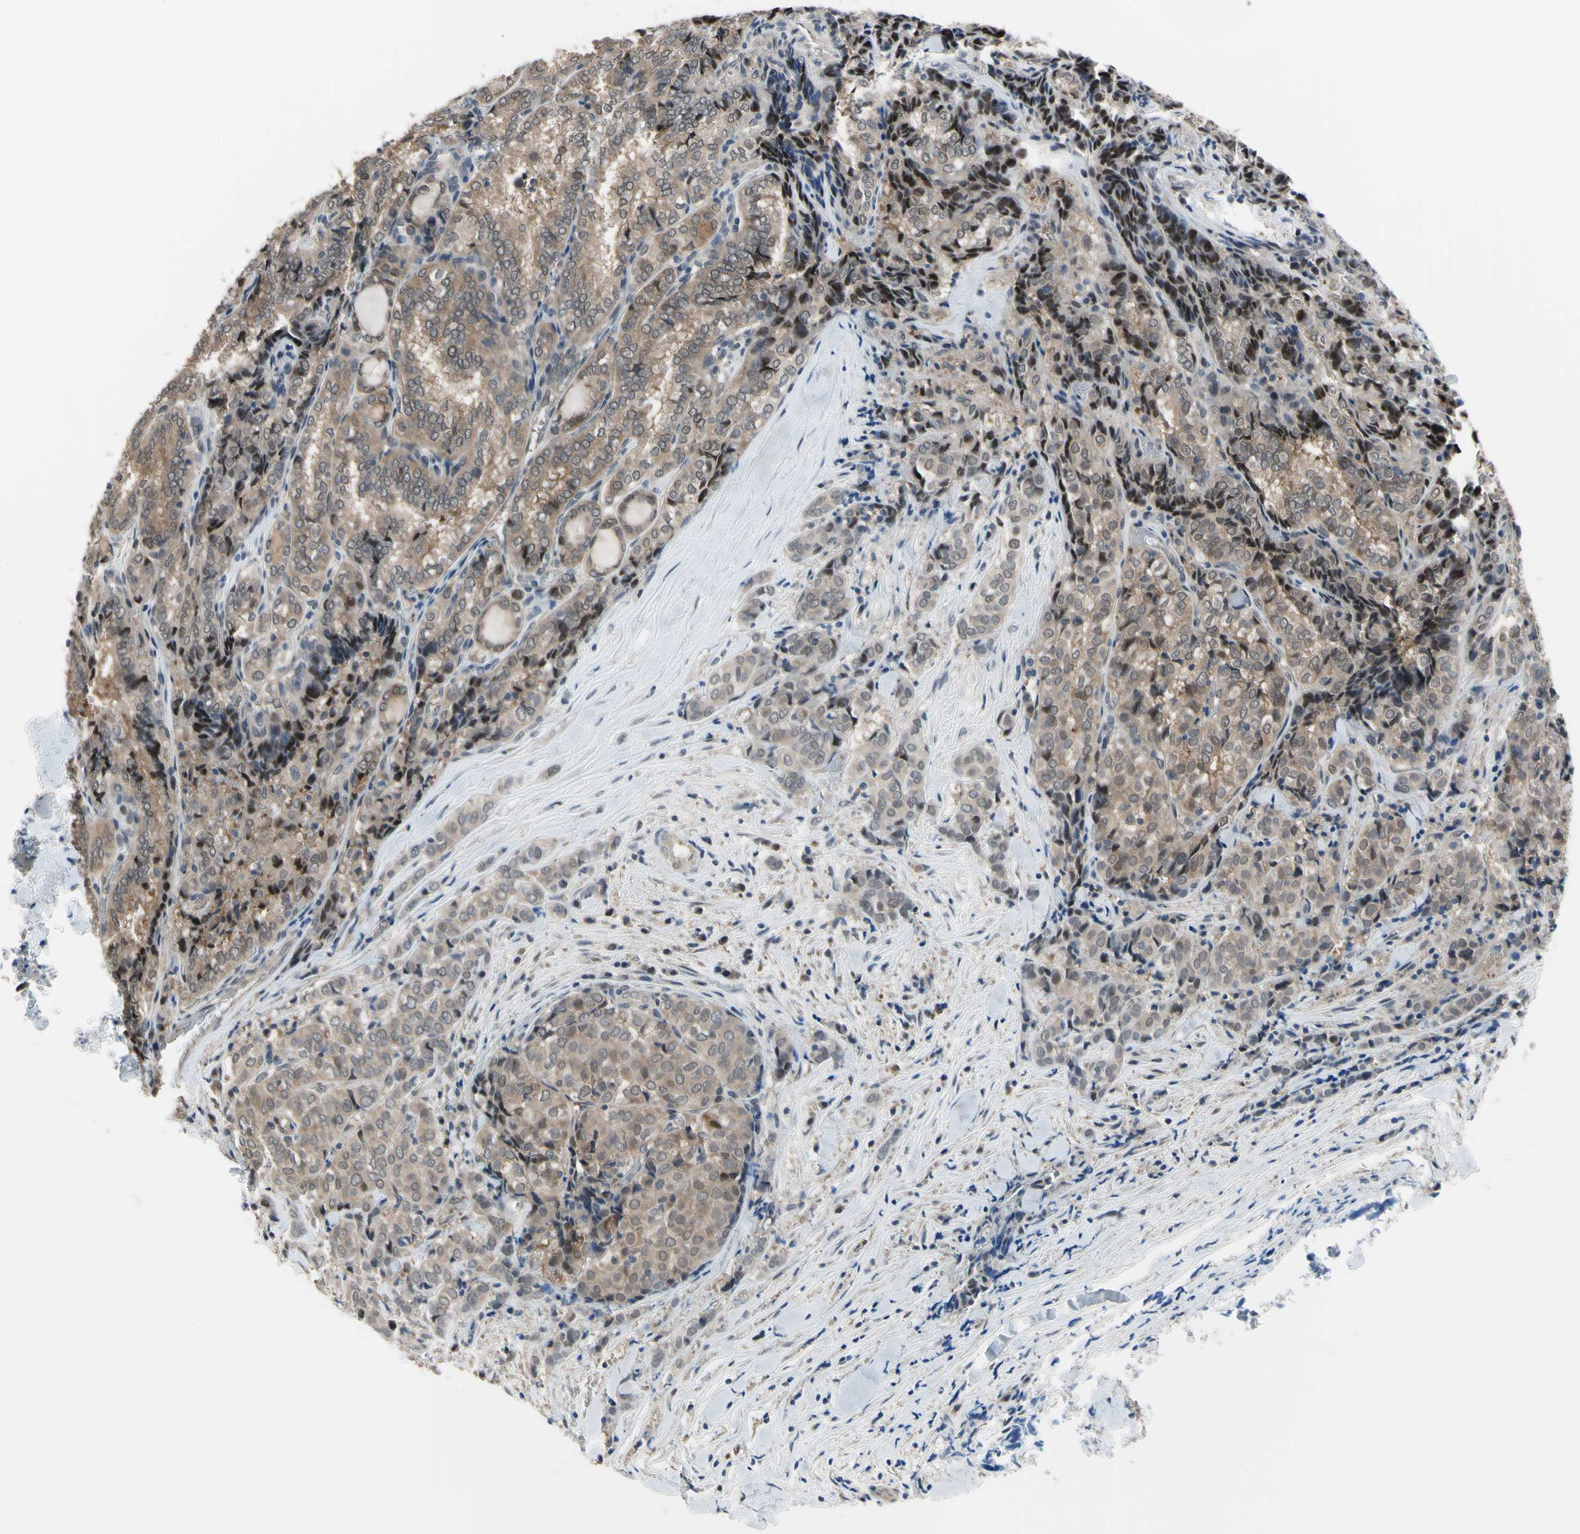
{"staining": {"intensity": "moderate", "quantity": ">75%", "location": "cytoplasmic/membranous"}, "tissue": "thyroid cancer", "cell_type": "Tumor cells", "image_type": "cancer", "snomed": [{"axis": "morphology", "description": "Normal tissue, NOS"}, {"axis": "morphology", "description": "Papillary adenocarcinoma, NOS"}, {"axis": "topography", "description": "Thyroid gland"}], "caption": "The image exhibits staining of thyroid cancer (papillary adenocarcinoma), revealing moderate cytoplasmic/membranous protein positivity (brown color) within tumor cells.", "gene": "HSPA4", "patient": {"sex": "female", "age": 30}}